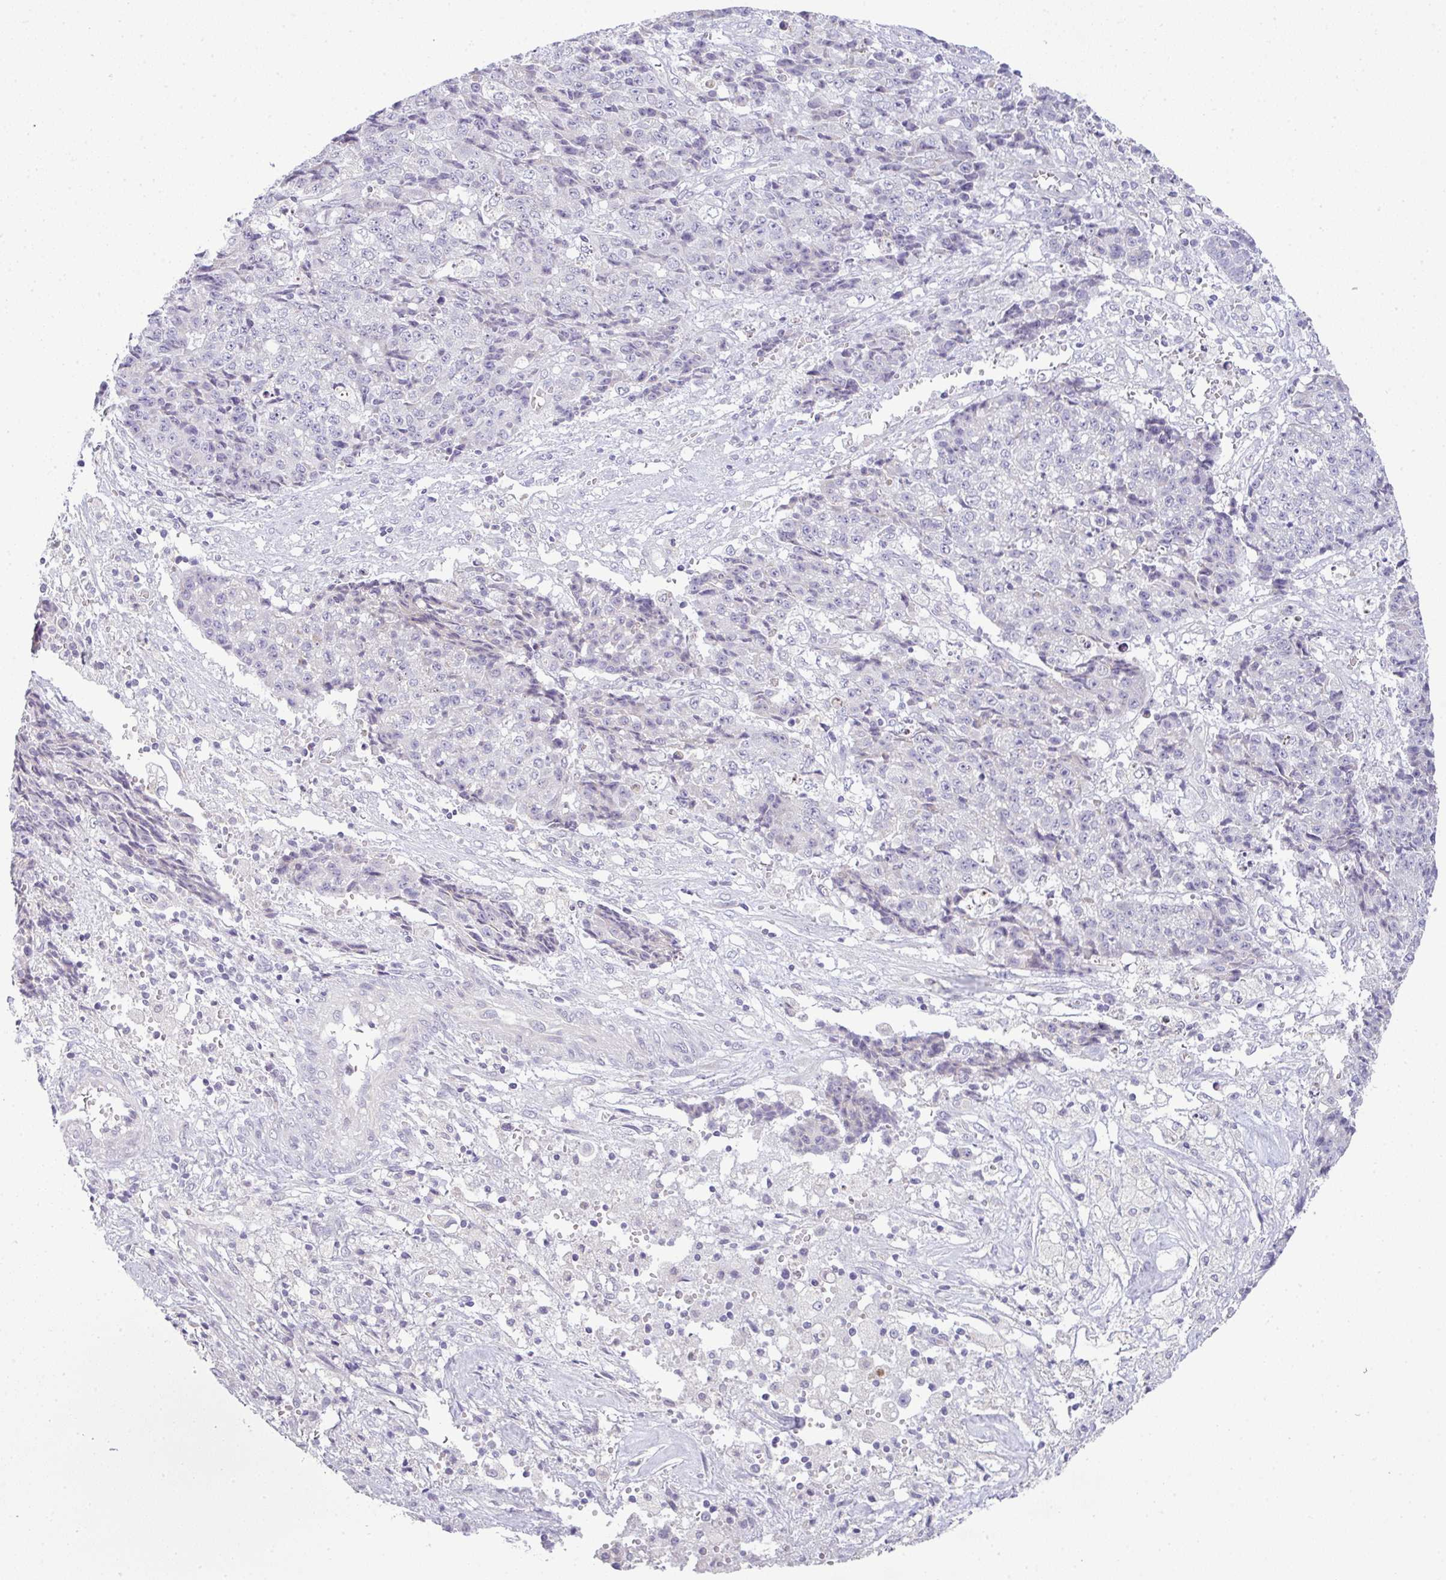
{"staining": {"intensity": "negative", "quantity": "none", "location": "none"}, "tissue": "ovarian cancer", "cell_type": "Tumor cells", "image_type": "cancer", "snomed": [{"axis": "morphology", "description": "Carcinoma, endometroid"}, {"axis": "topography", "description": "Ovary"}], "caption": "High magnification brightfield microscopy of ovarian cancer (endometroid carcinoma) stained with DAB (brown) and counterstained with hematoxylin (blue): tumor cells show no significant staining.", "gene": "HBEGF", "patient": {"sex": "female", "age": 42}}